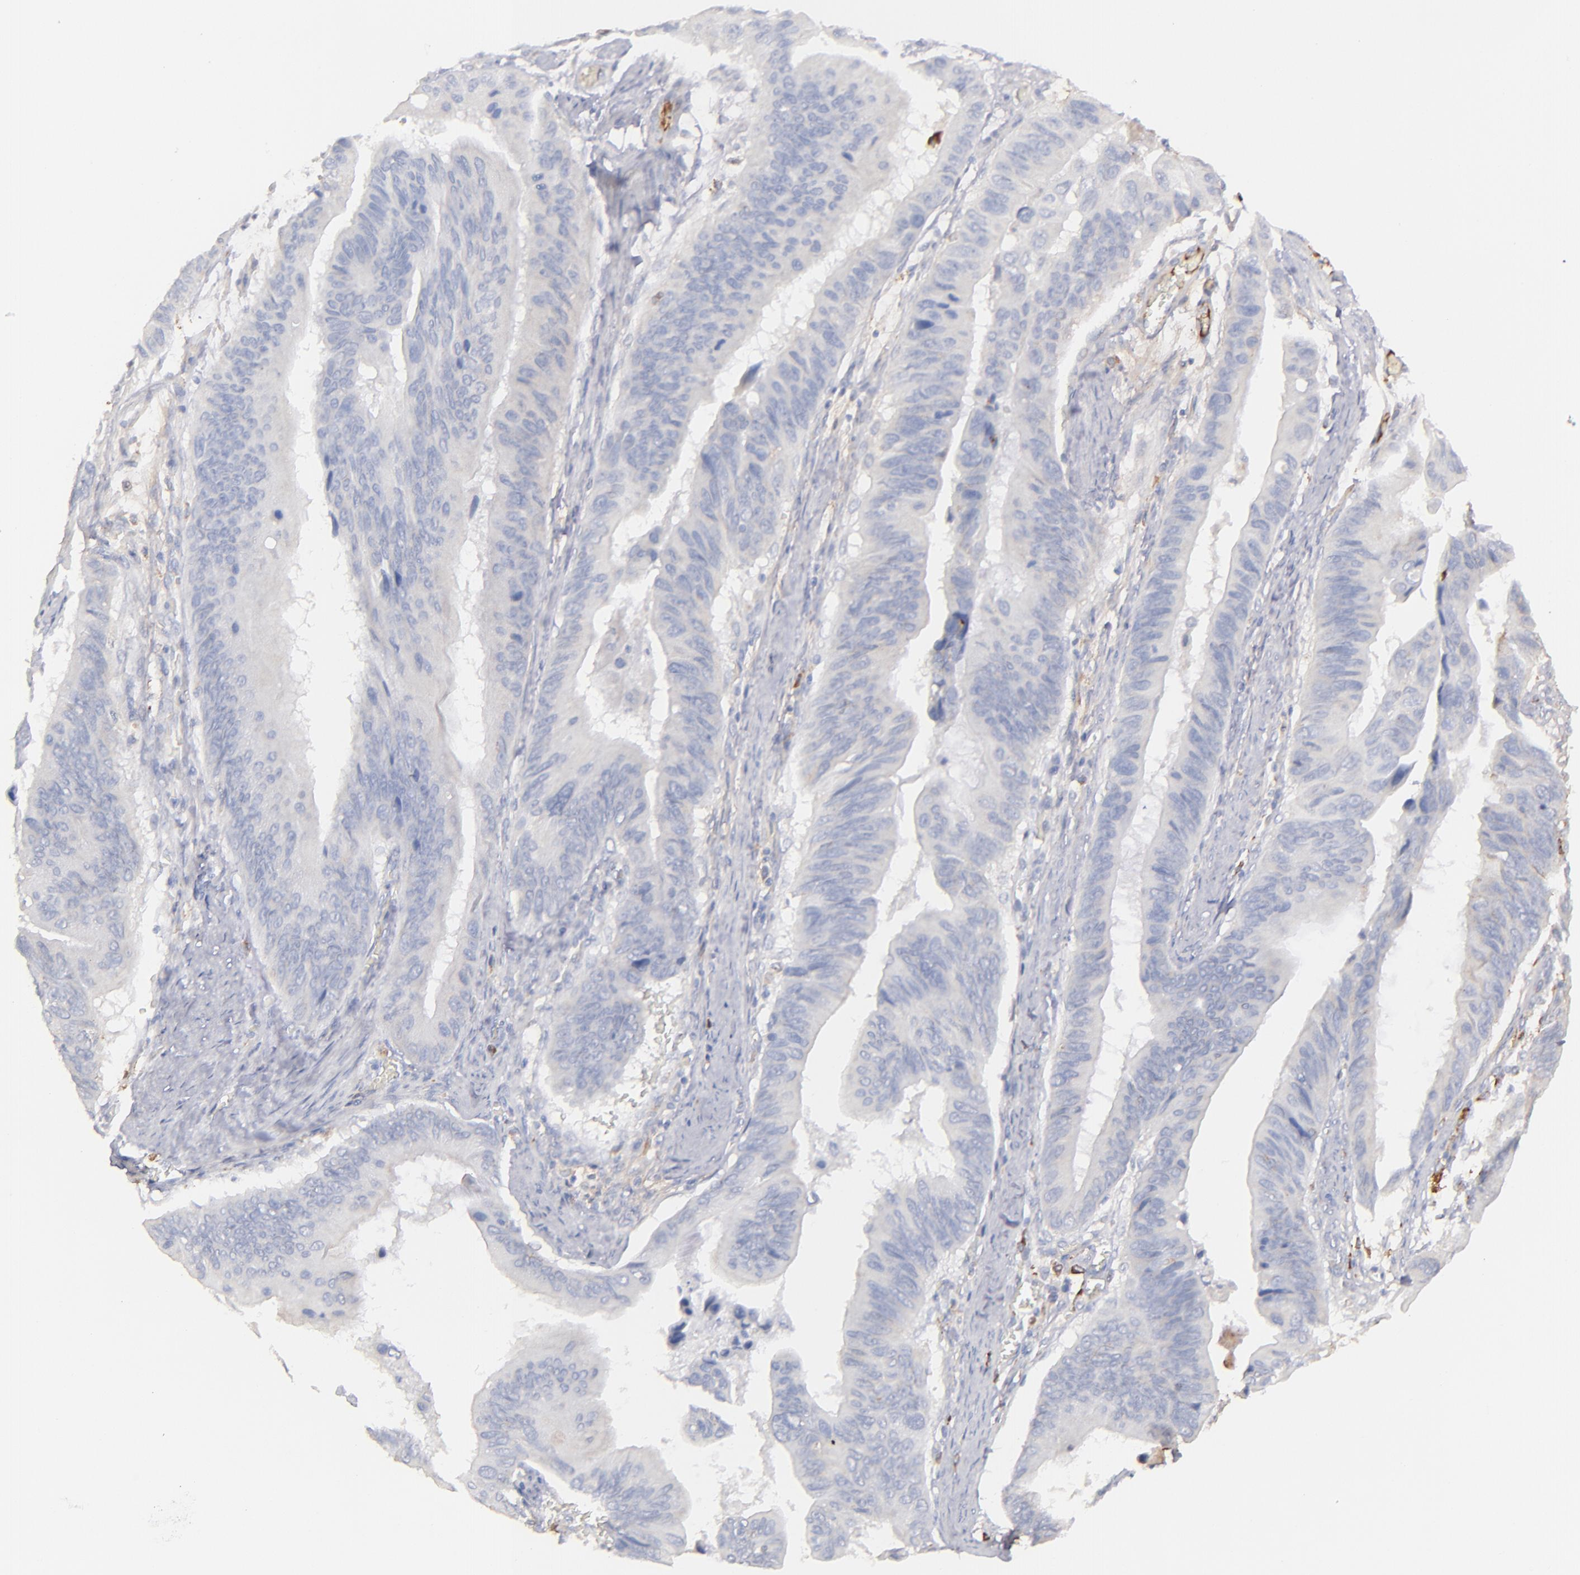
{"staining": {"intensity": "negative", "quantity": "none", "location": "none"}, "tissue": "stomach cancer", "cell_type": "Tumor cells", "image_type": "cancer", "snomed": [{"axis": "morphology", "description": "Adenocarcinoma, NOS"}, {"axis": "topography", "description": "Stomach, upper"}], "caption": "Immunohistochemistry (IHC) micrograph of human stomach cancer stained for a protein (brown), which exhibits no expression in tumor cells. (DAB IHC with hematoxylin counter stain).", "gene": "C1QA", "patient": {"sex": "male", "age": 80}}